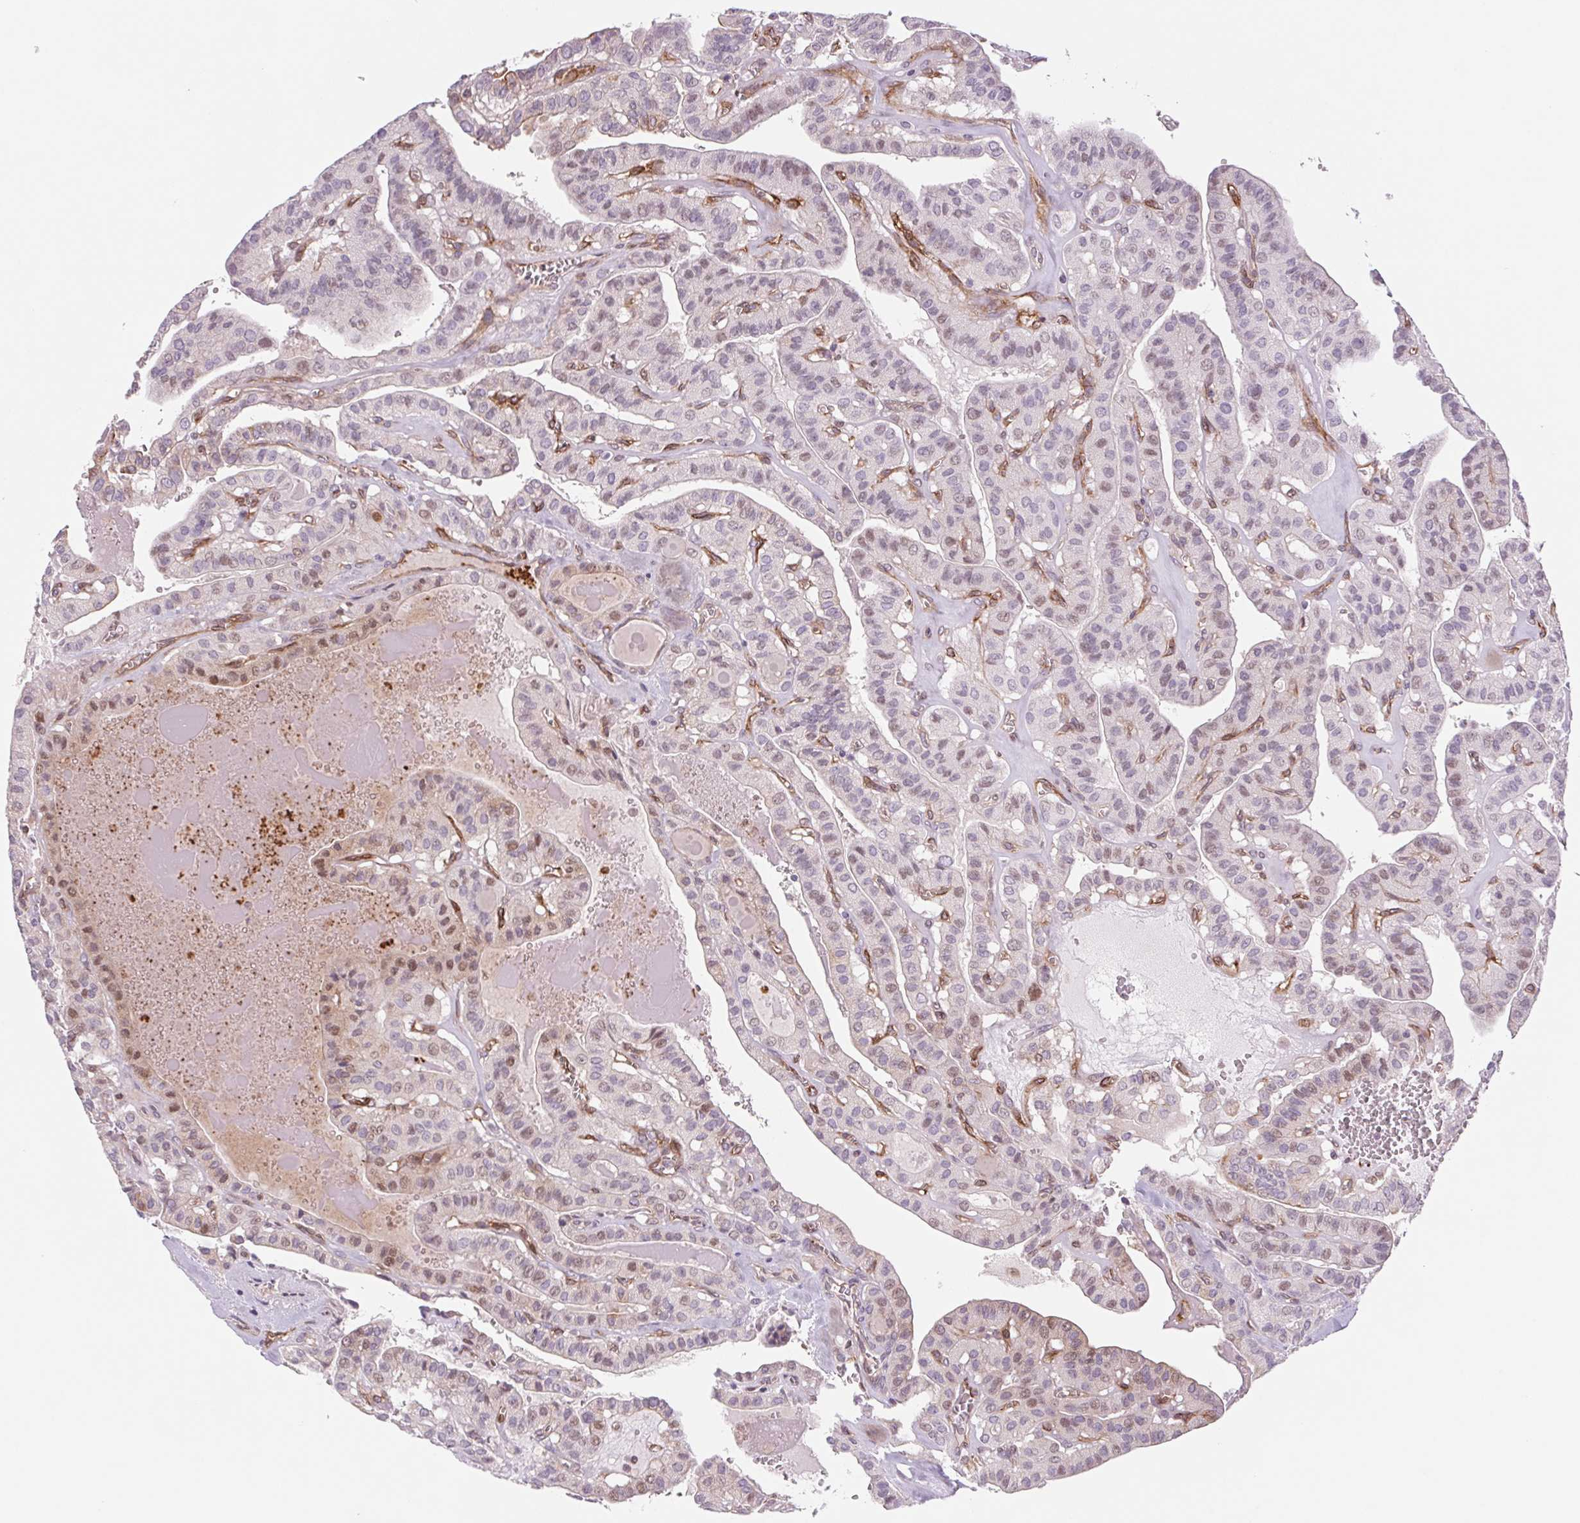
{"staining": {"intensity": "moderate", "quantity": "<25%", "location": "cytoplasmic/membranous"}, "tissue": "thyroid cancer", "cell_type": "Tumor cells", "image_type": "cancer", "snomed": [{"axis": "morphology", "description": "Papillary adenocarcinoma, NOS"}, {"axis": "topography", "description": "Thyroid gland"}], "caption": "A photomicrograph of human thyroid cancer (papillary adenocarcinoma) stained for a protein reveals moderate cytoplasmic/membranous brown staining in tumor cells.", "gene": "MS4A13", "patient": {"sex": "male", "age": 52}}